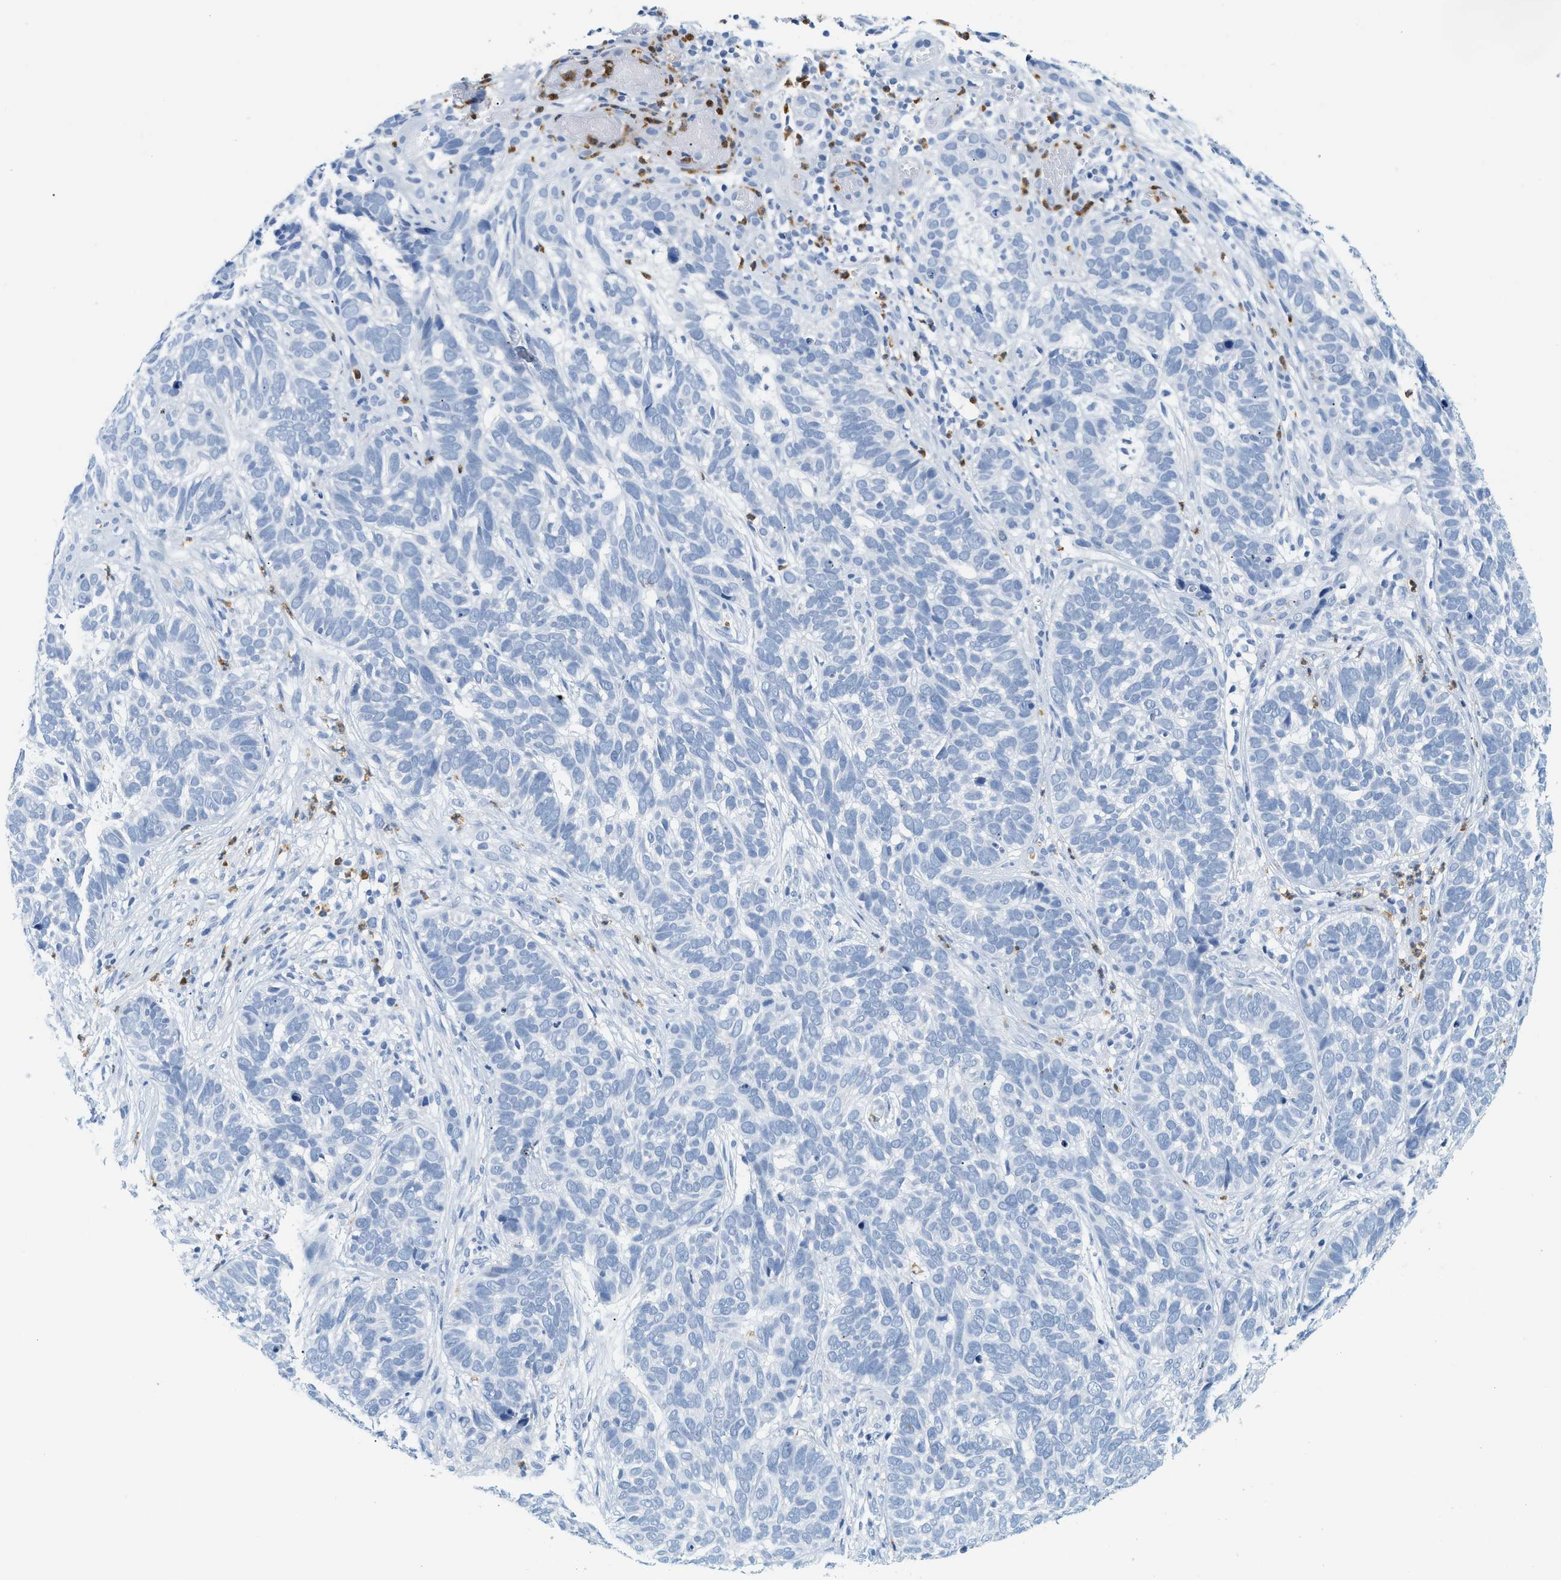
{"staining": {"intensity": "negative", "quantity": "none", "location": "none"}, "tissue": "skin cancer", "cell_type": "Tumor cells", "image_type": "cancer", "snomed": [{"axis": "morphology", "description": "Basal cell carcinoma"}, {"axis": "topography", "description": "Skin"}], "caption": "Skin cancer (basal cell carcinoma) stained for a protein using immunohistochemistry (IHC) exhibits no staining tumor cells.", "gene": "LCN2", "patient": {"sex": "male", "age": 87}}